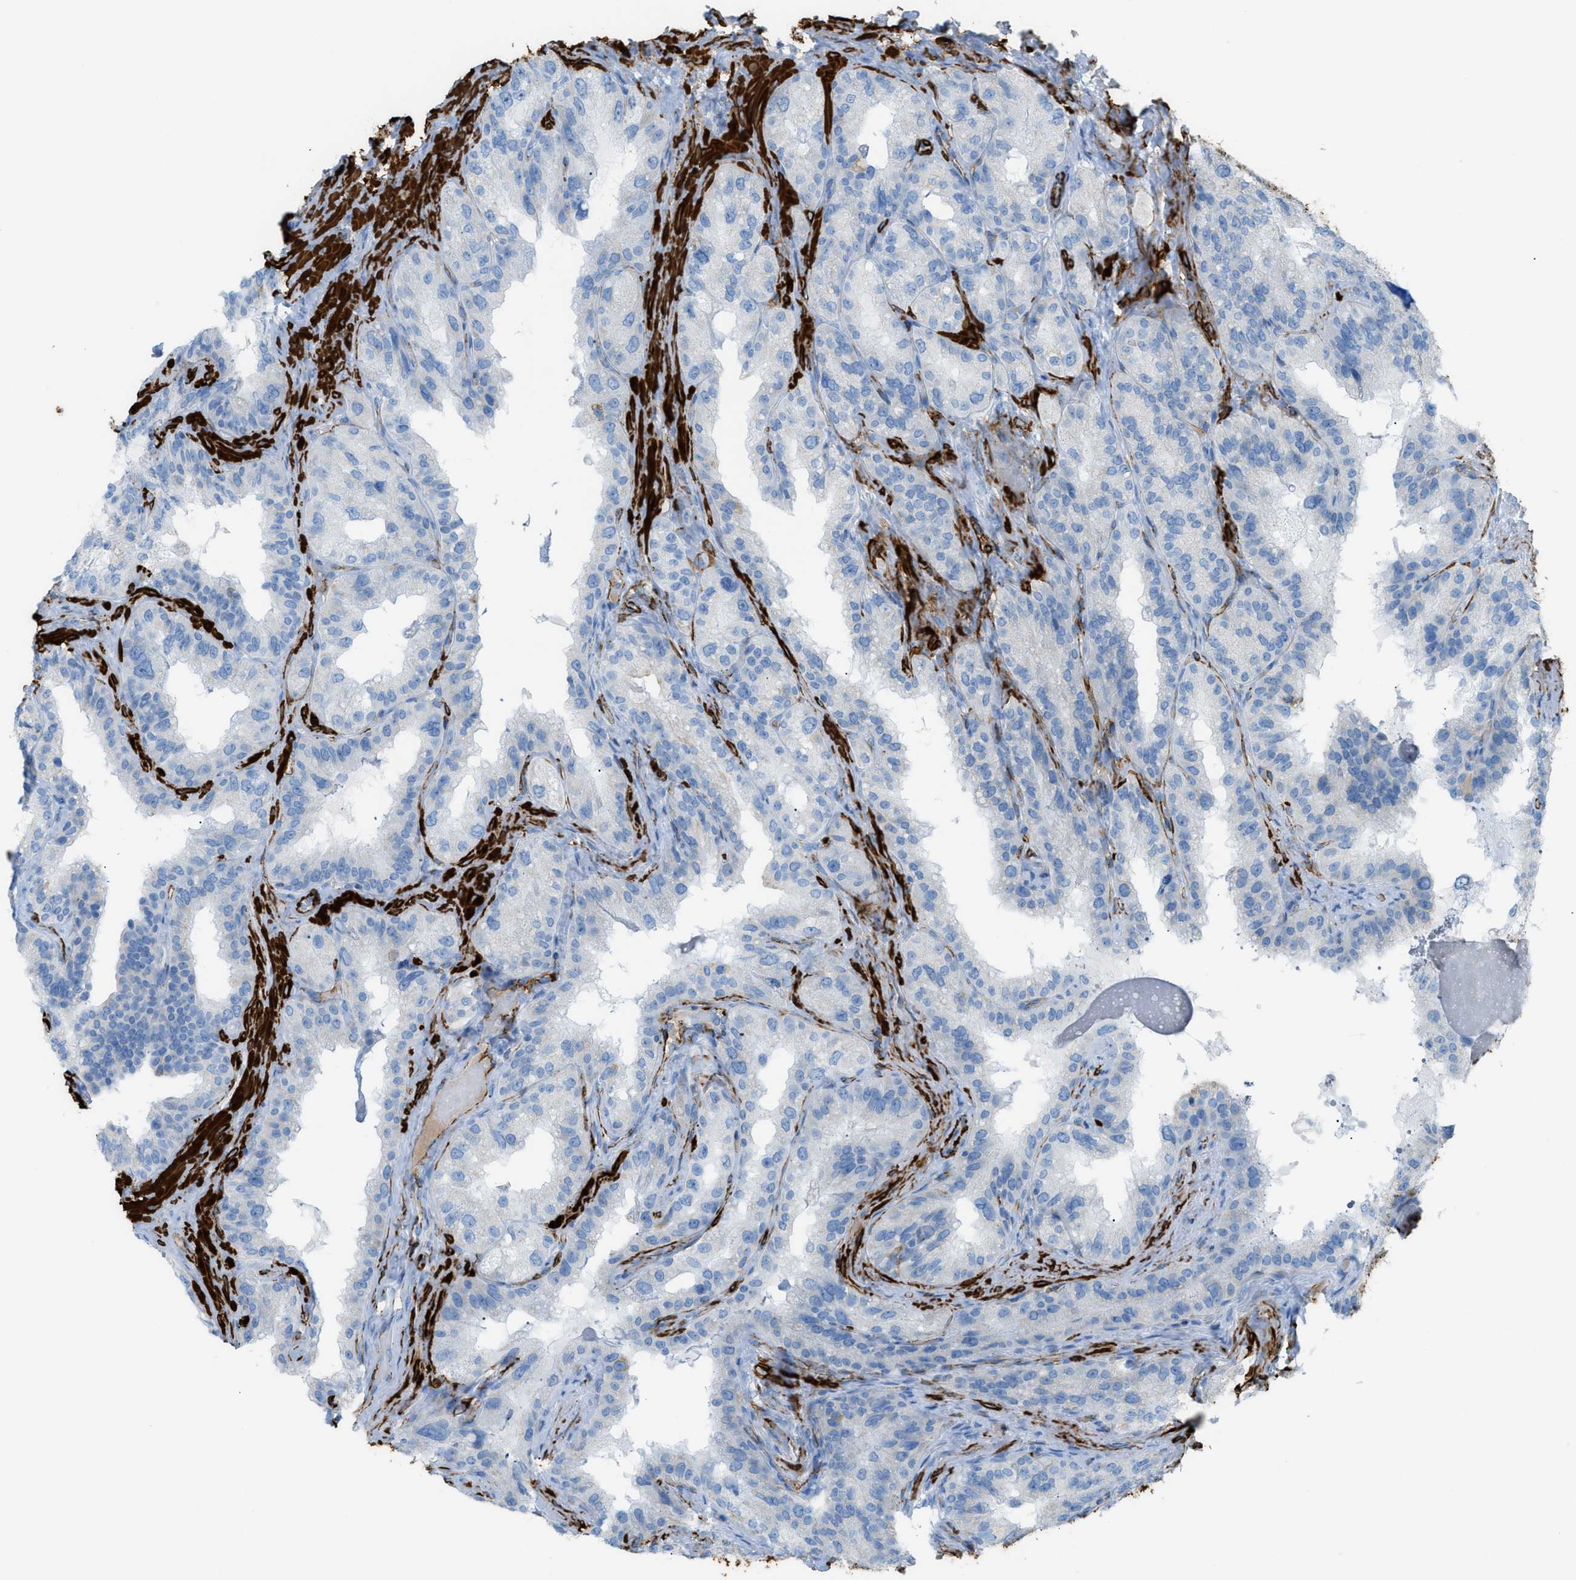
{"staining": {"intensity": "negative", "quantity": "none", "location": "none"}, "tissue": "seminal vesicle", "cell_type": "Glandular cells", "image_type": "normal", "snomed": [{"axis": "morphology", "description": "Normal tissue, NOS"}, {"axis": "topography", "description": "Seminal veicle"}], "caption": "The image shows no staining of glandular cells in benign seminal vesicle. (Stains: DAB IHC with hematoxylin counter stain, Microscopy: brightfield microscopy at high magnification).", "gene": "MYH11", "patient": {"sex": "male", "age": 68}}